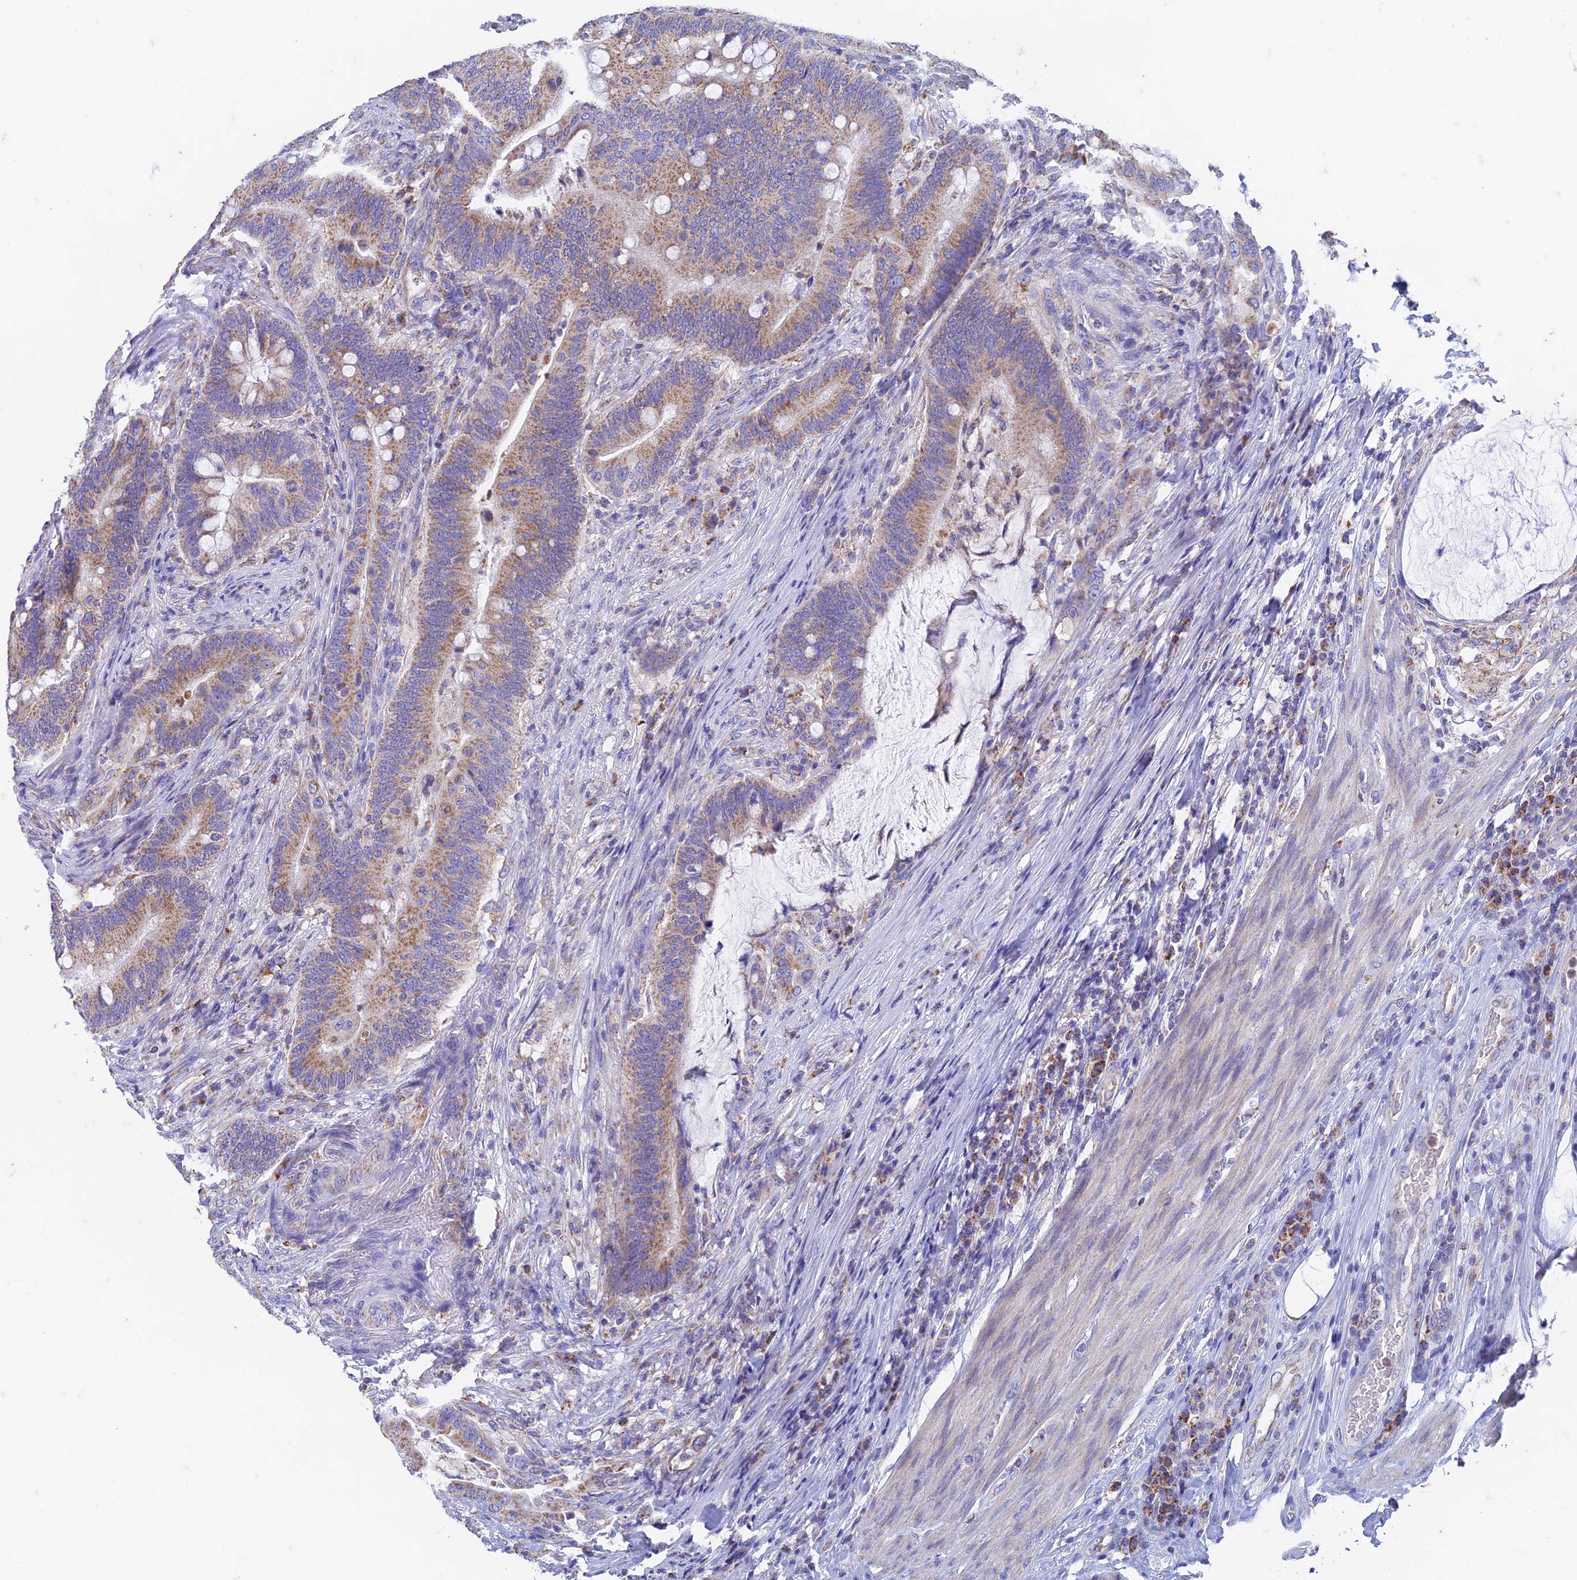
{"staining": {"intensity": "moderate", "quantity": ">75%", "location": "cytoplasmic/membranous"}, "tissue": "colorectal cancer", "cell_type": "Tumor cells", "image_type": "cancer", "snomed": [{"axis": "morphology", "description": "Adenocarcinoma, NOS"}, {"axis": "topography", "description": "Colon"}], "caption": "Adenocarcinoma (colorectal) tissue displays moderate cytoplasmic/membranous staining in approximately >75% of tumor cells (DAB IHC, brown staining for protein, blue staining for nuclei).", "gene": "ZNF181", "patient": {"sex": "female", "age": 66}}